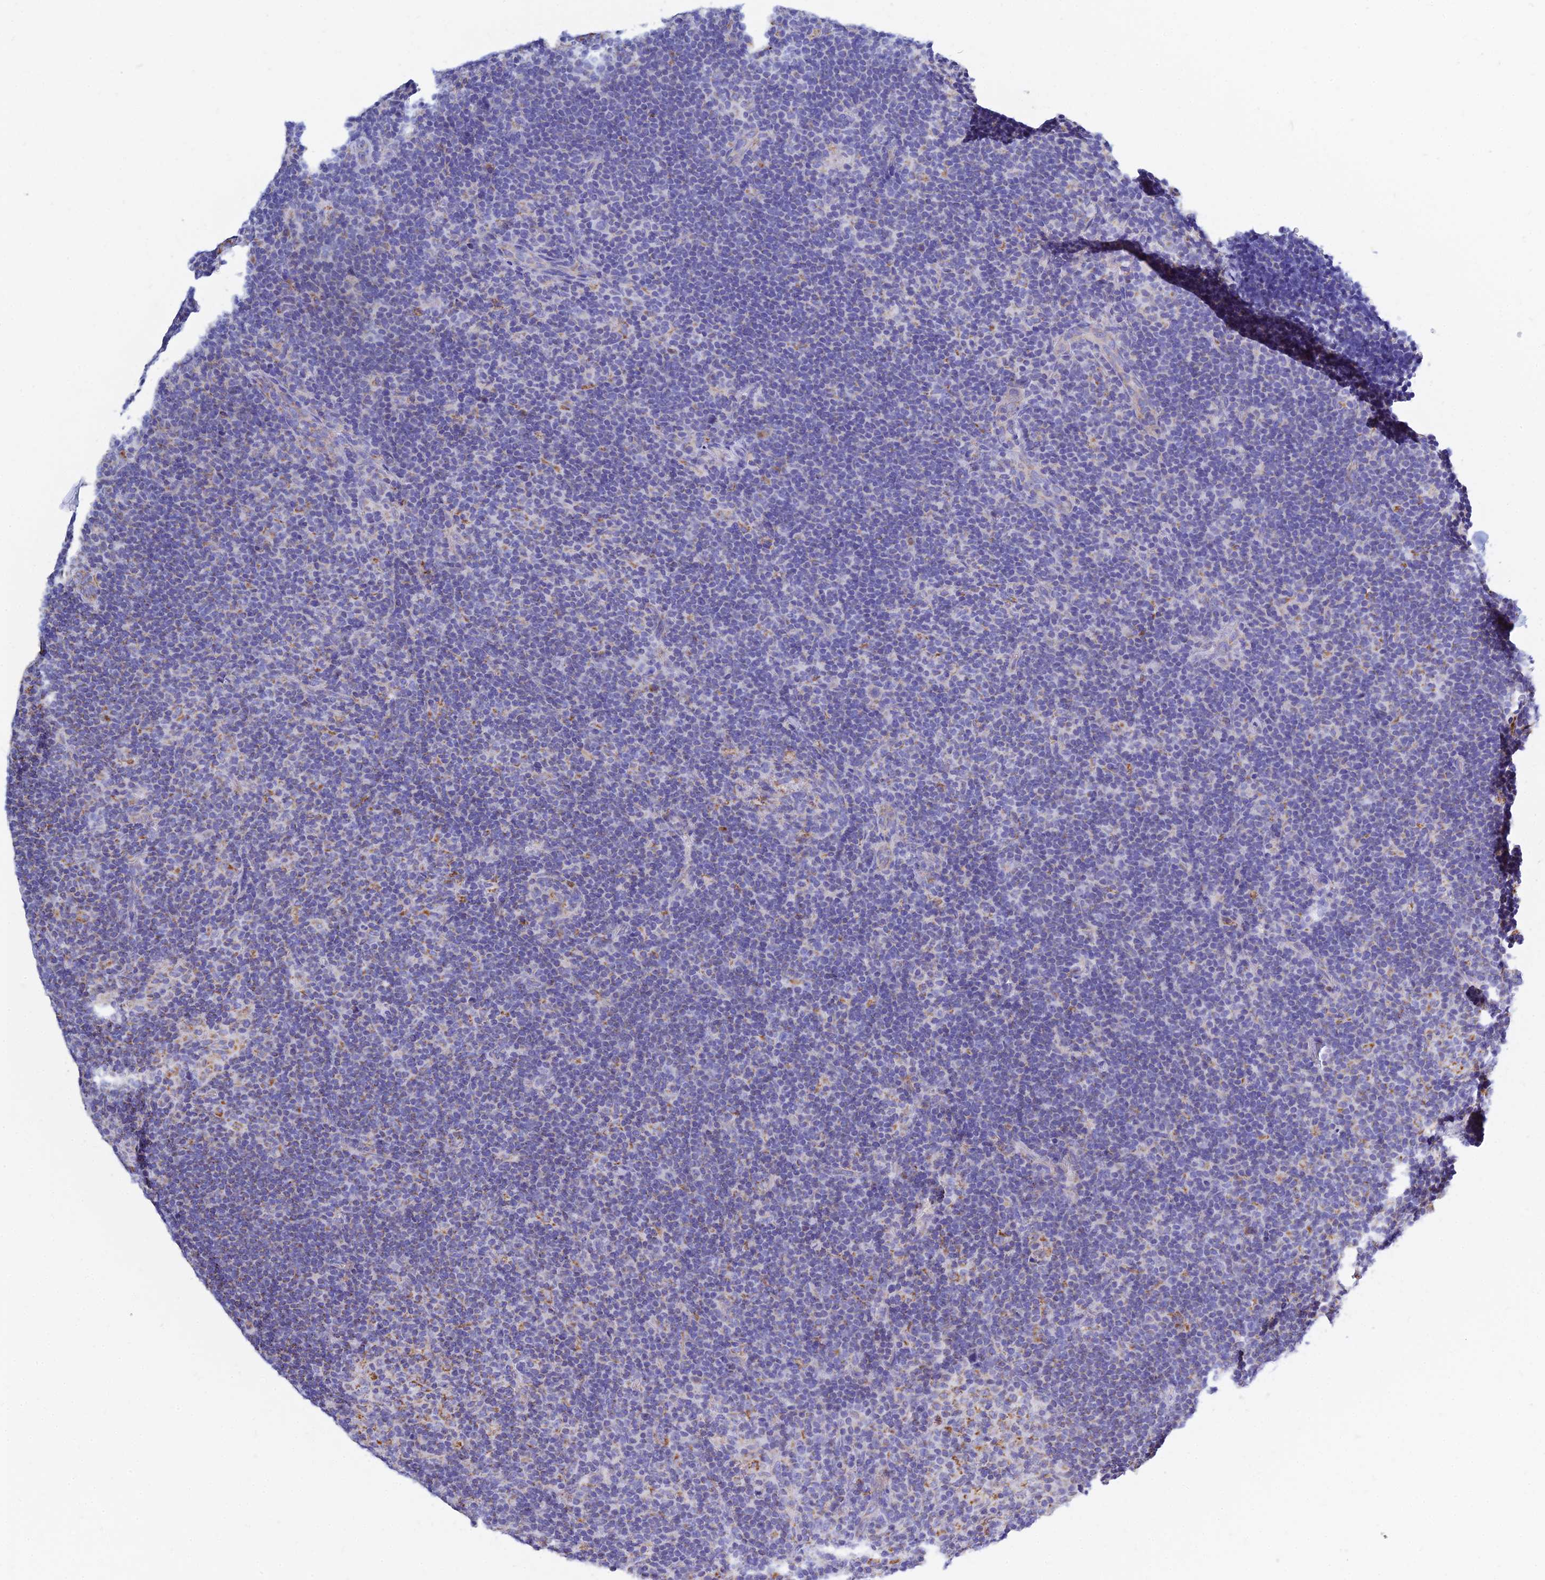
{"staining": {"intensity": "negative", "quantity": "none", "location": "none"}, "tissue": "lymphoma", "cell_type": "Tumor cells", "image_type": "cancer", "snomed": [{"axis": "morphology", "description": "Hodgkin's disease, NOS"}, {"axis": "topography", "description": "Lymph node"}], "caption": "Tumor cells are negative for brown protein staining in lymphoma. (DAB immunohistochemistry, high magnification).", "gene": "MGST1", "patient": {"sex": "female", "age": 57}}